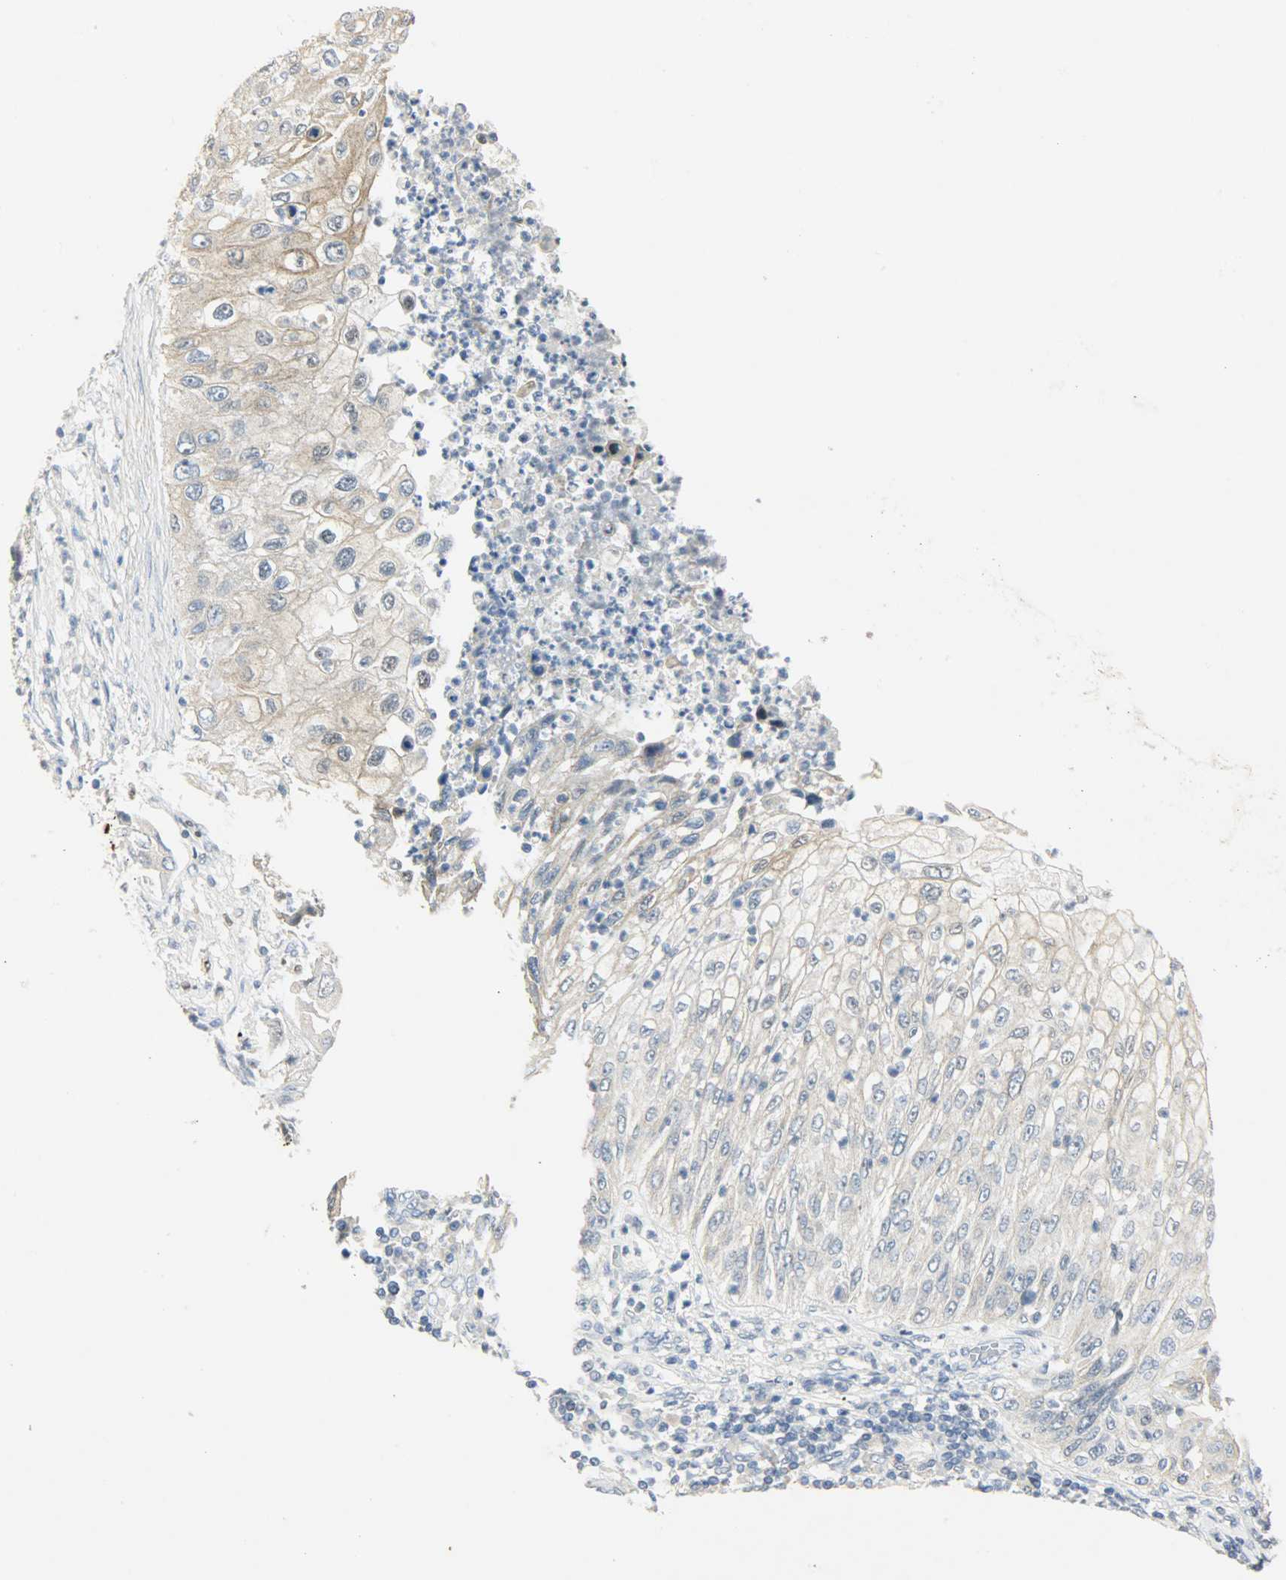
{"staining": {"intensity": "weak", "quantity": "25%-75%", "location": "cytoplasmic/membranous"}, "tissue": "lung cancer", "cell_type": "Tumor cells", "image_type": "cancer", "snomed": [{"axis": "morphology", "description": "Inflammation, NOS"}, {"axis": "morphology", "description": "Squamous cell carcinoma, NOS"}, {"axis": "topography", "description": "Lymph node"}, {"axis": "topography", "description": "Soft tissue"}, {"axis": "topography", "description": "Lung"}], "caption": "Tumor cells exhibit weak cytoplasmic/membranous expression in approximately 25%-75% of cells in lung cancer (squamous cell carcinoma). The protein is stained brown, and the nuclei are stained in blue (DAB (3,3'-diaminobenzidine) IHC with brightfield microscopy, high magnification).", "gene": "PPARG", "patient": {"sex": "male", "age": 66}}